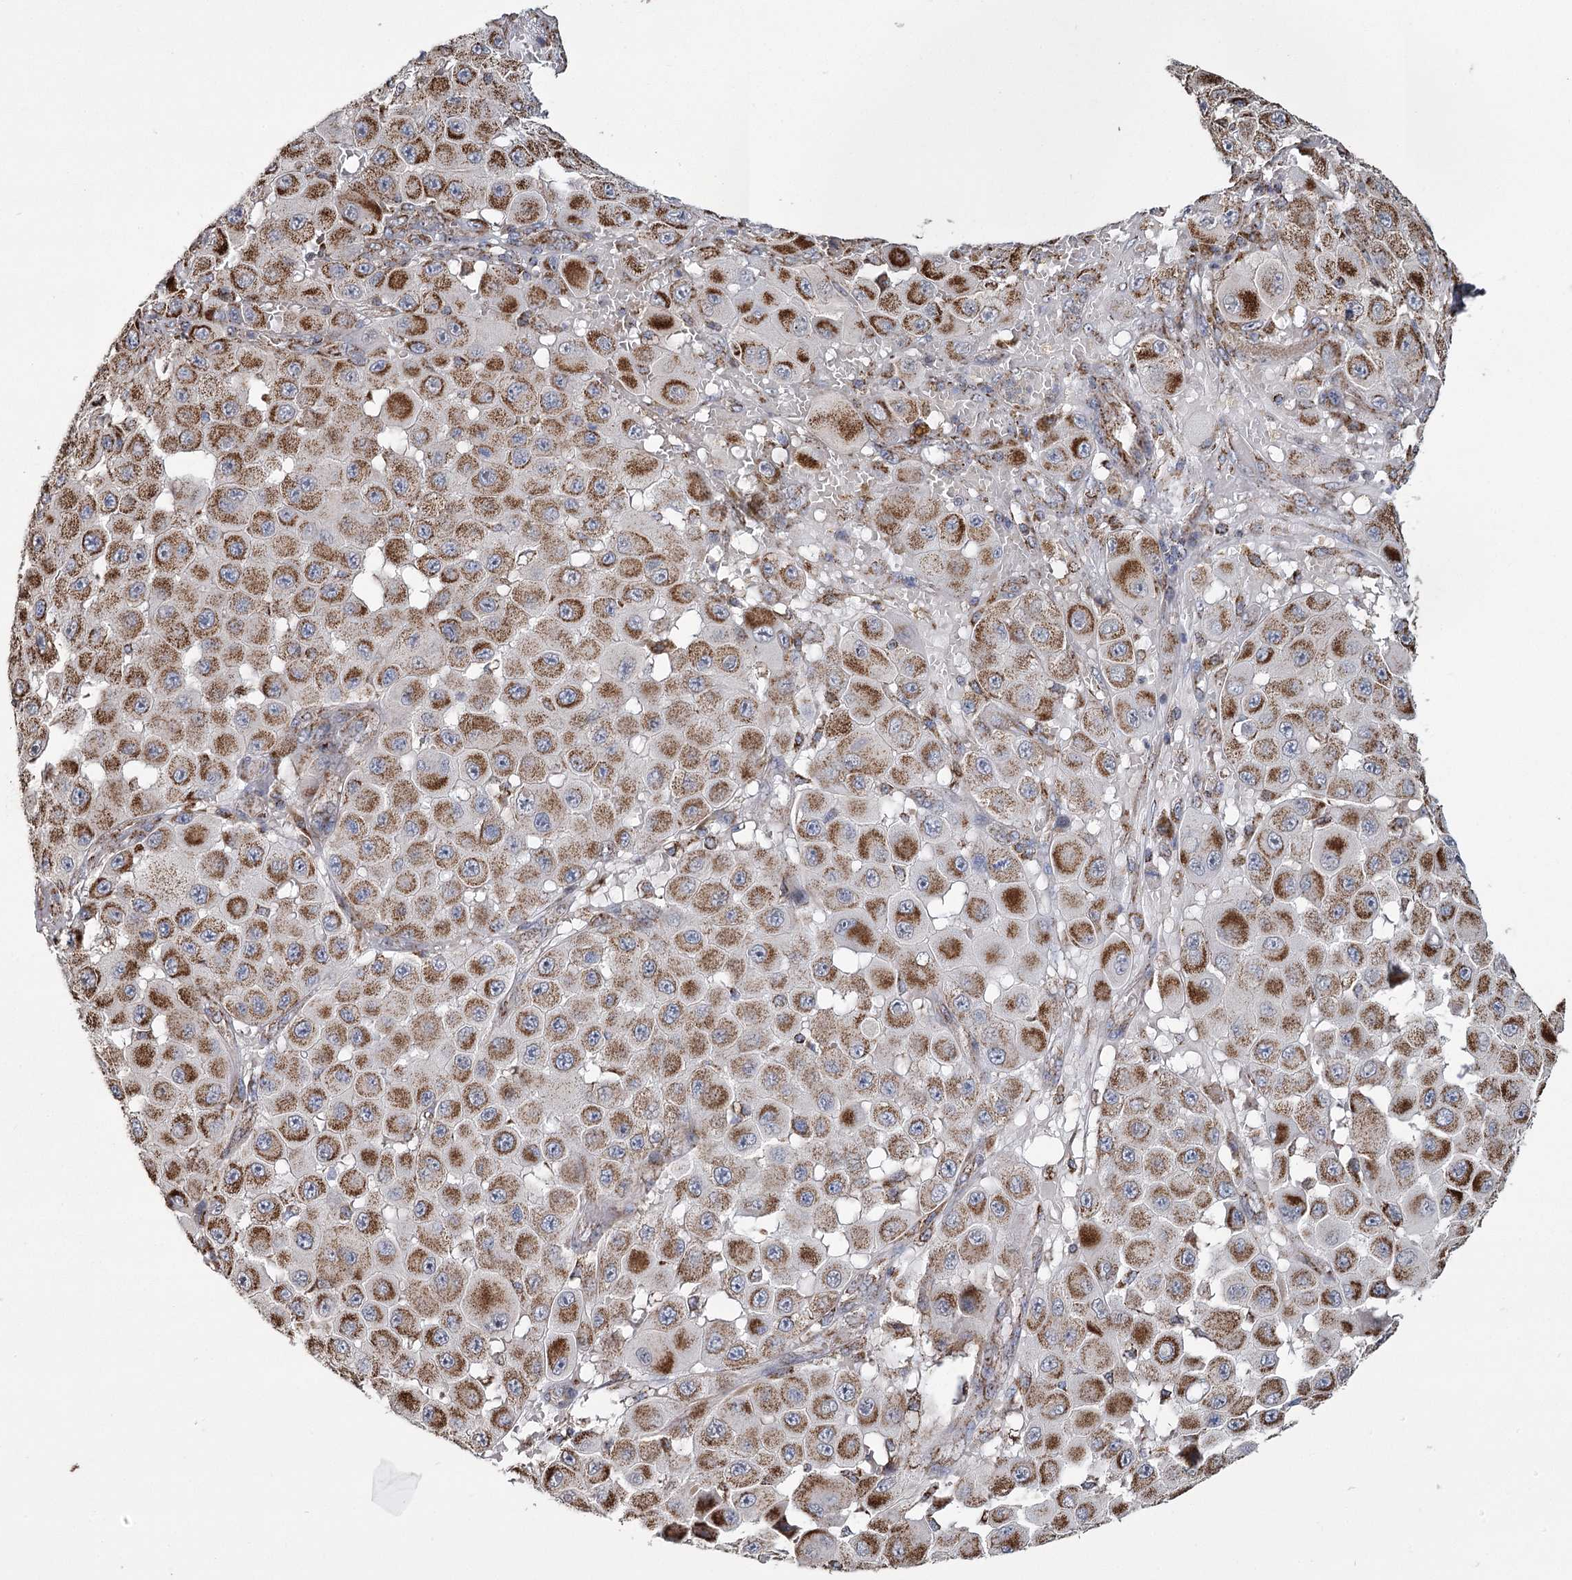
{"staining": {"intensity": "strong", "quantity": ">75%", "location": "cytoplasmic/membranous"}, "tissue": "melanoma", "cell_type": "Tumor cells", "image_type": "cancer", "snomed": [{"axis": "morphology", "description": "Malignant melanoma, NOS"}, {"axis": "topography", "description": "Skin"}], "caption": "This histopathology image displays IHC staining of melanoma, with high strong cytoplasmic/membranous positivity in about >75% of tumor cells.", "gene": "RANBP3L", "patient": {"sex": "female", "age": 81}}